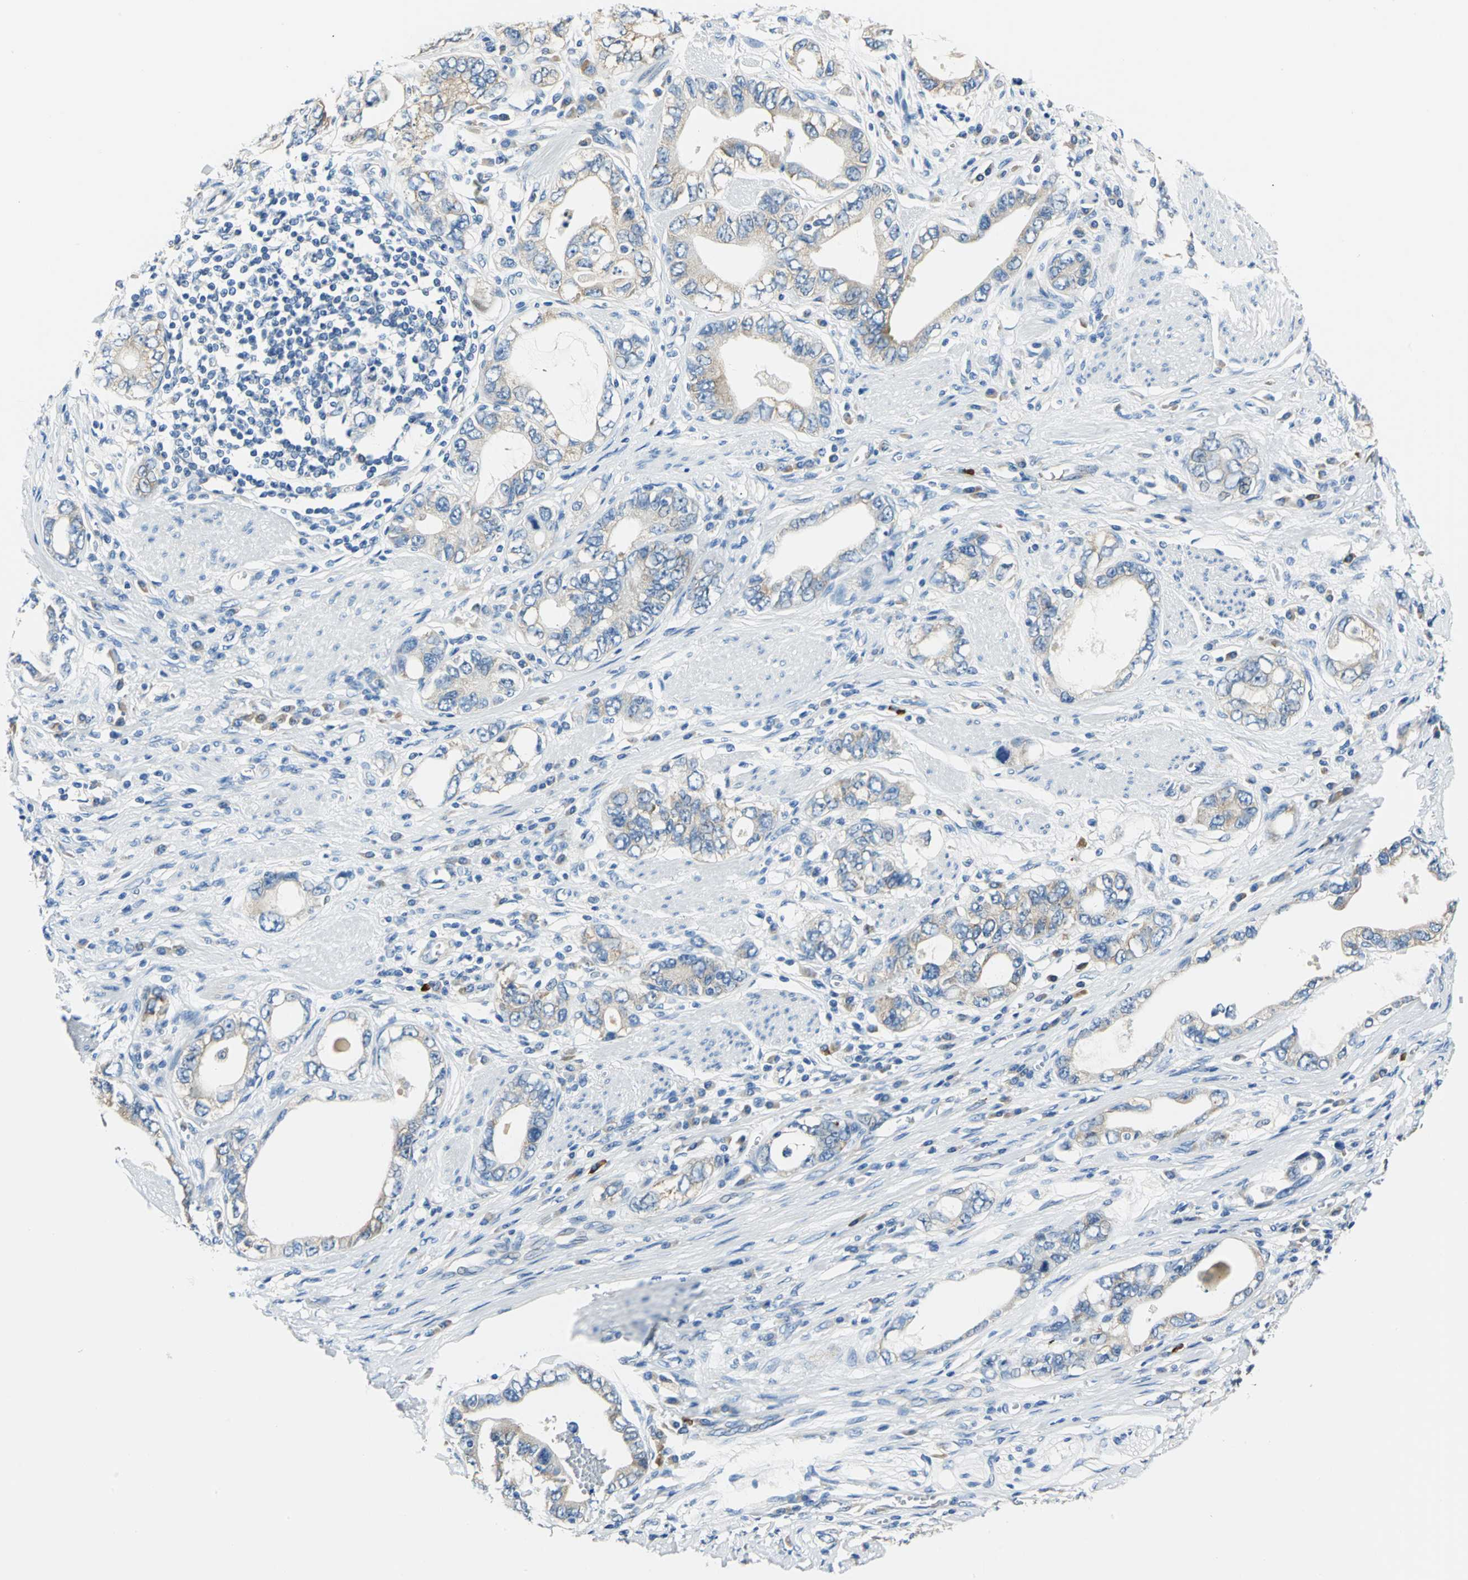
{"staining": {"intensity": "moderate", "quantity": "25%-75%", "location": "cytoplasmic/membranous"}, "tissue": "stomach cancer", "cell_type": "Tumor cells", "image_type": "cancer", "snomed": [{"axis": "morphology", "description": "Adenocarcinoma, NOS"}, {"axis": "topography", "description": "Stomach, lower"}], "caption": "Immunohistochemistry of stomach cancer exhibits medium levels of moderate cytoplasmic/membranous positivity in about 25%-75% of tumor cells.", "gene": "TRIM25", "patient": {"sex": "female", "age": 93}}